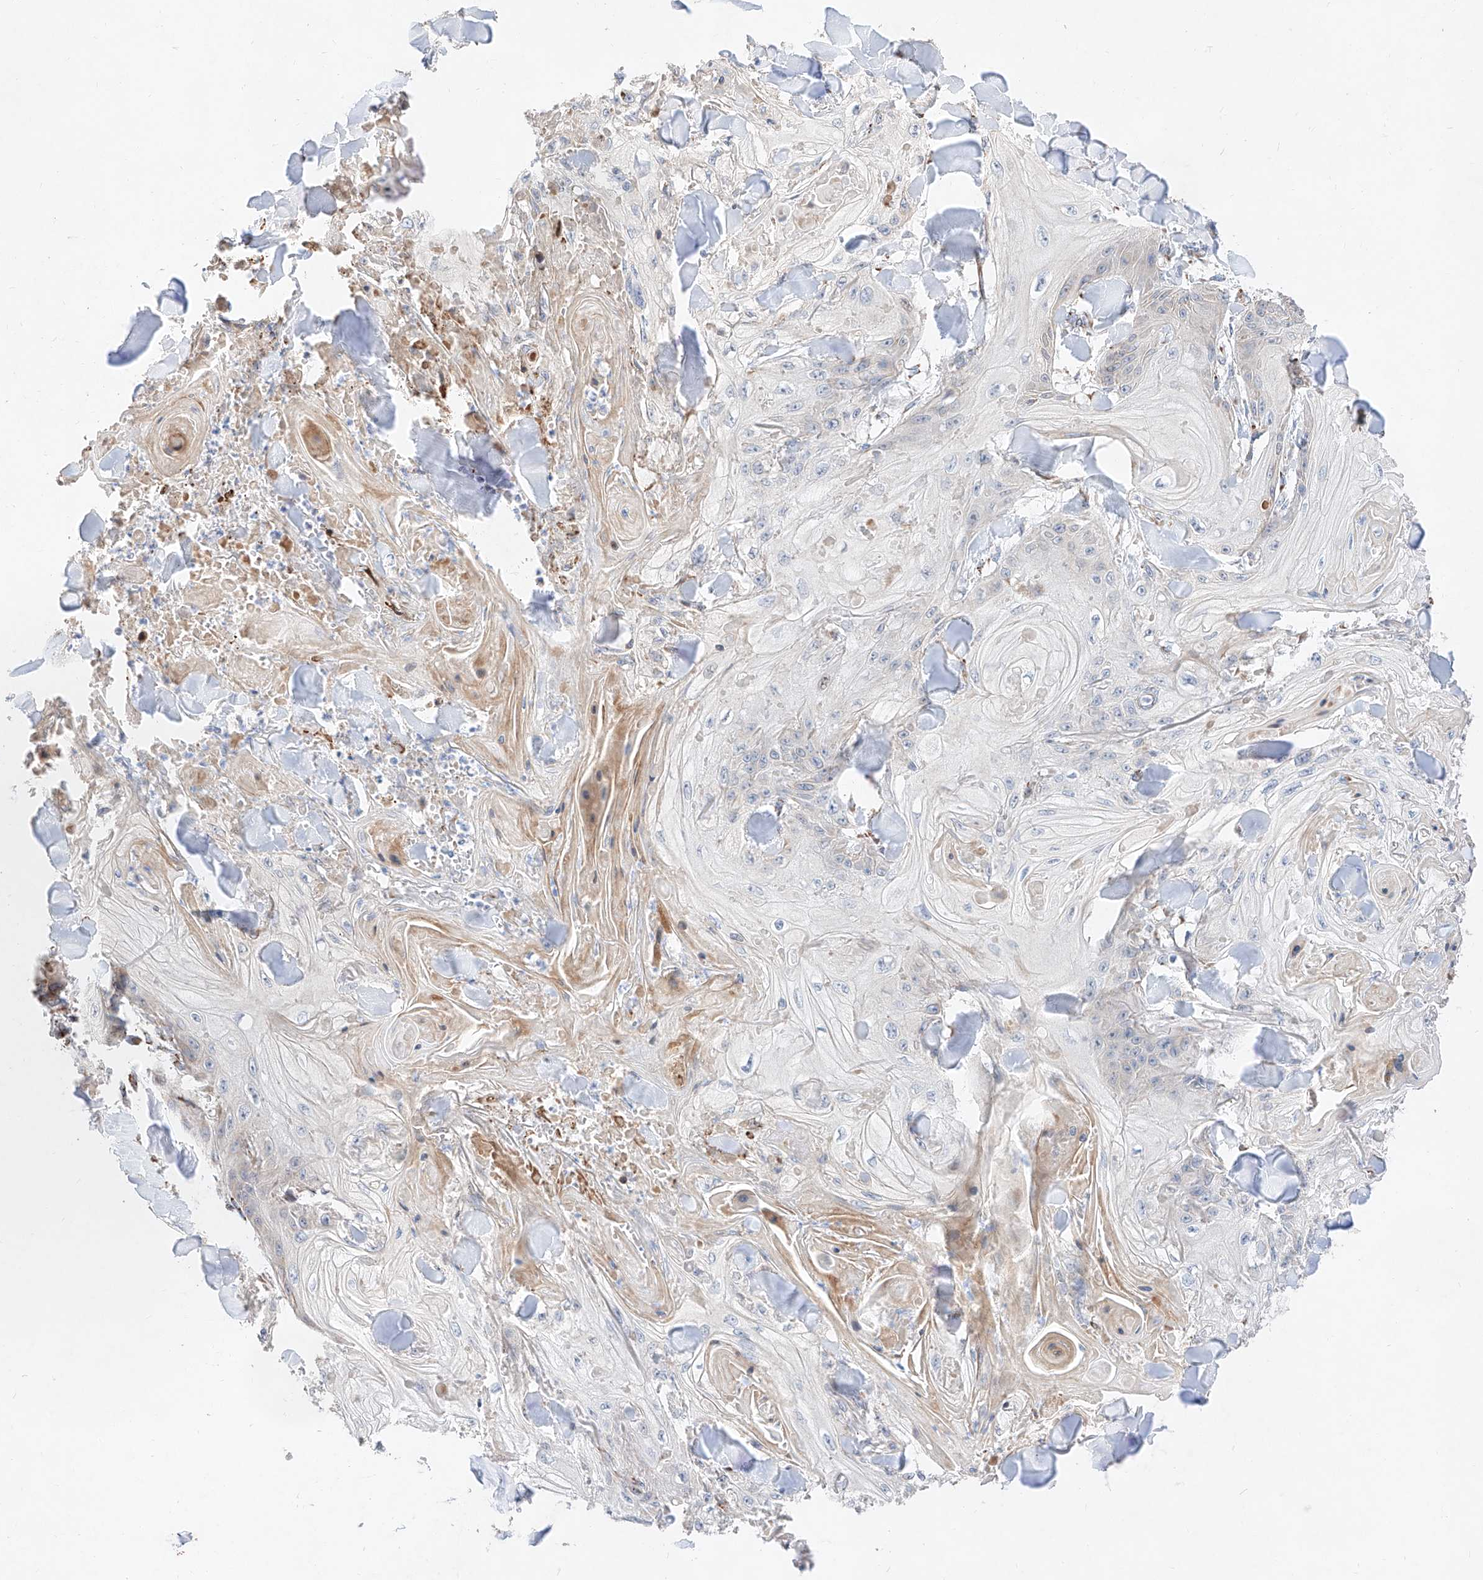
{"staining": {"intensity": "weak", "quantity": "<25%", "location": "cytoplasmic/membranous"}, "tissue": "skin cancer", "cell_type": "Tumor cells", "image_type": "cancer", "snomed": [{"axis": "morphology", "description": "Squamous cell carcinoma, NOS"}, {"axis": "topography", "description": "Skin"}], "caption": "High power microscopy photomicrograph of an immunohistochemistry micrograph of skin cancer (squamous cell carcinoma), revealing no significant positivity in tumor cells.", "gene": "ATP9B", "patient": {"sex": "male", "age": 74}}